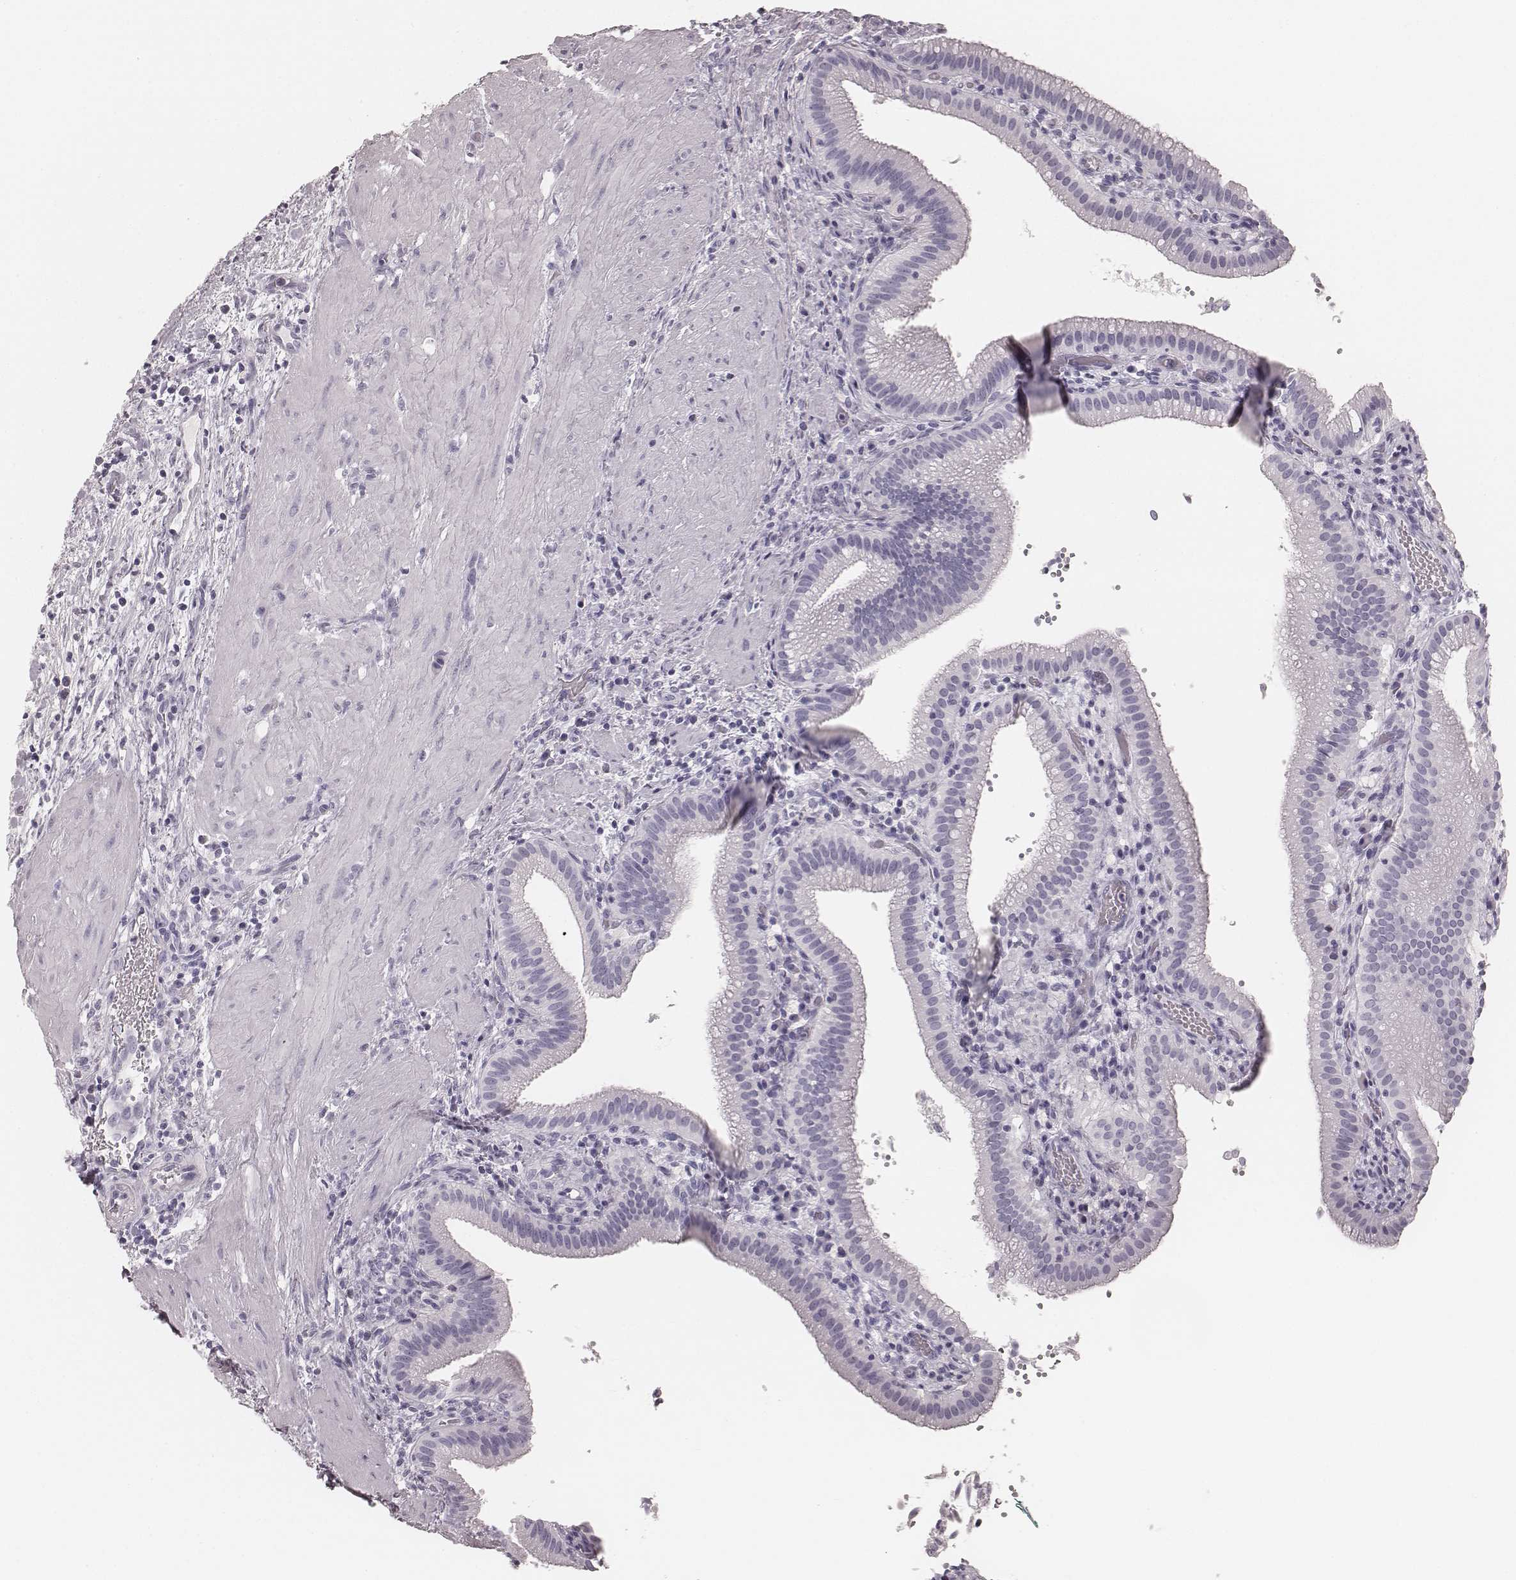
{"staining": {"intensity": "negative", "quantity": "none", "location": "none"}, "tissue": "gallbladder", "cell_type": "Glandular cells", "image_type": "normal", "snomed": [{"axis": "morphology", "description": "Normal tissue, NOS"}, {"axis": "topography", "description": "Gallbladder"}], "caption": "Immunohistochemistry histopathology image of unremarkable gallbladder: gallbladder stained with DAB (3,3'-diaminobenzidine) shows no significant protein positivity in glandular cells.", "gene": "KRT34", "patient": {"sex": "male", "age": 42}}